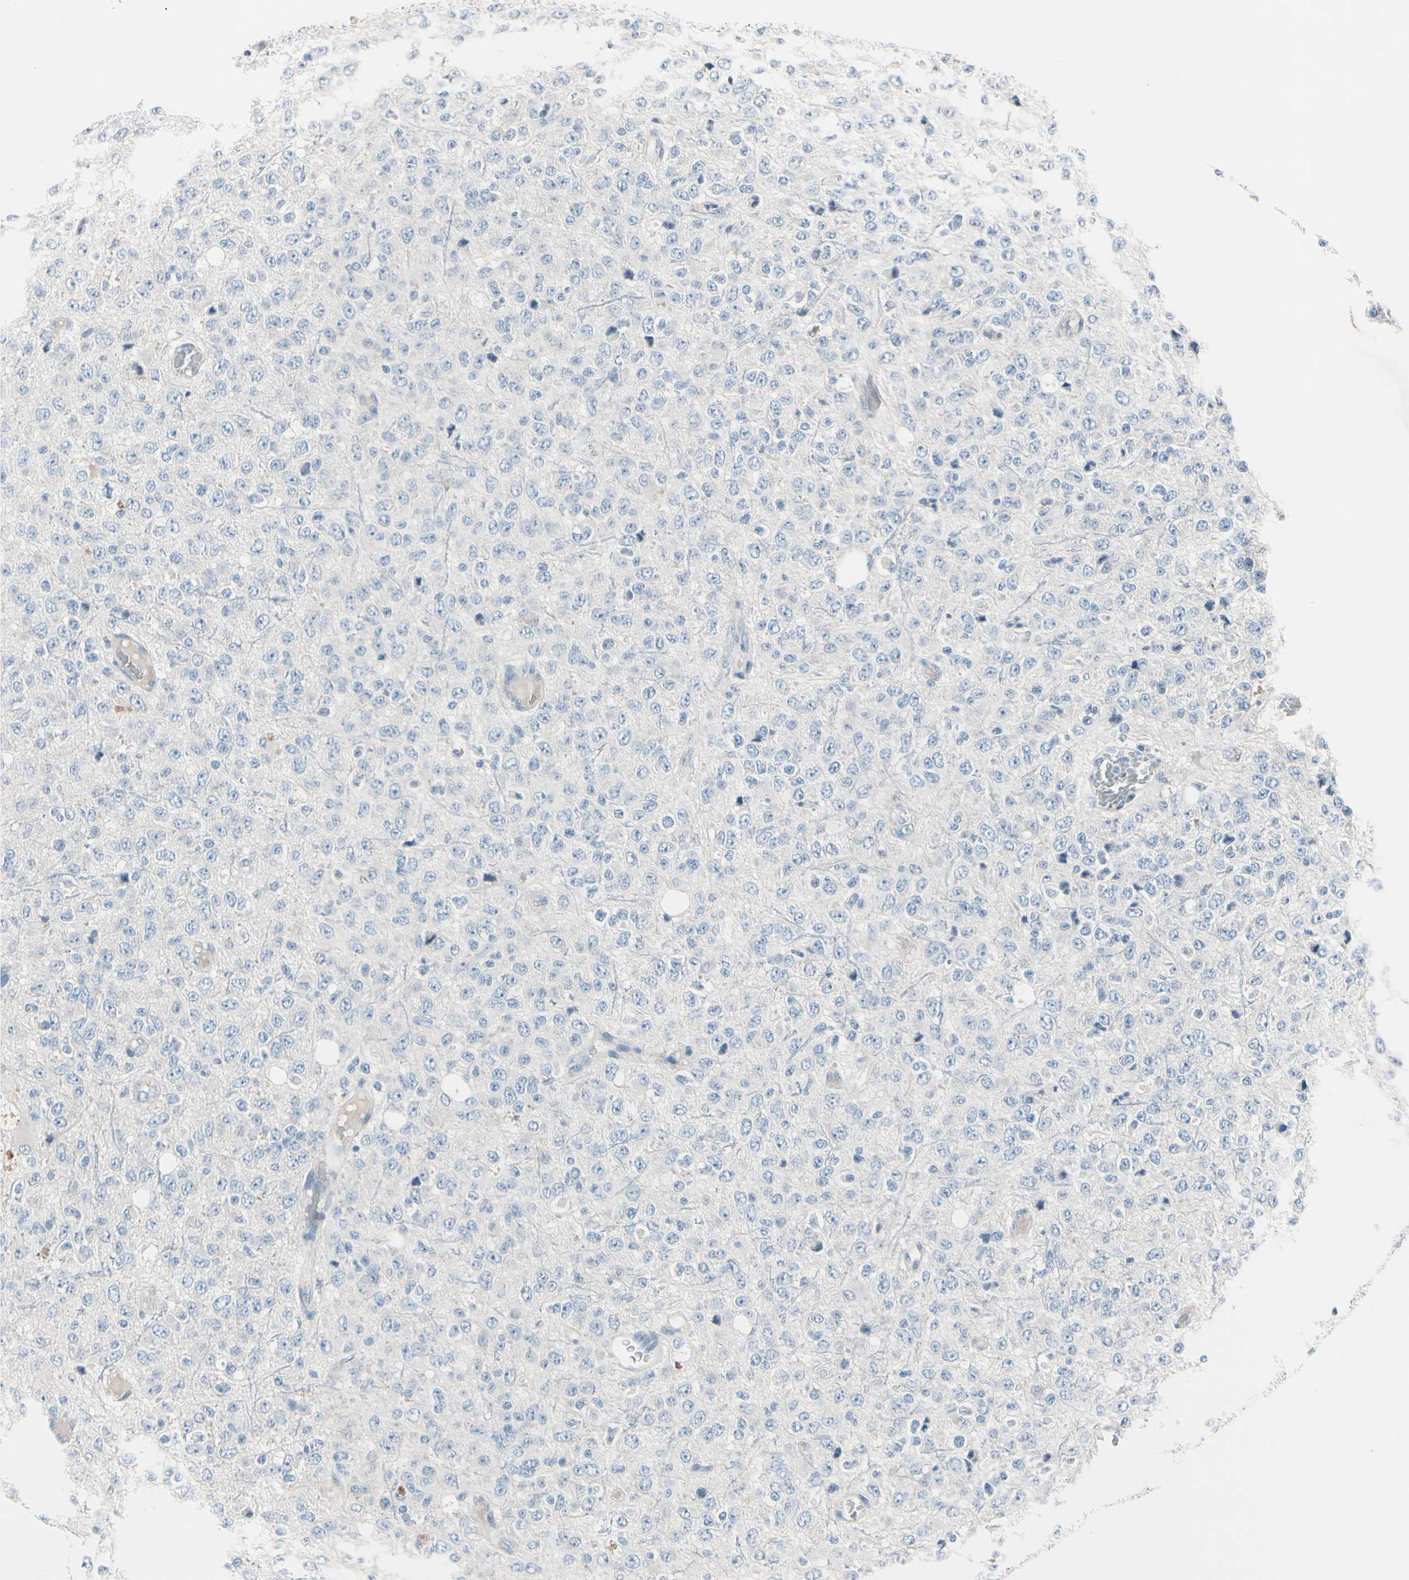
{"staining": {"intensity": "negative", "quantity": "none", "location": "none"}, "tissue": "glioma", "cell_type": "Tumor cells", "image_type": "cancer", "snomed": [{"axis": "morphology", "description": "Glioma, malignant, High grade"}, {"axis": "topography", "description": "pancreas cauda"}], "caption": "Immunohistochemistry image of neoplastic tissue: high-grade glioma (malignant) stained with DAB exhibits no significant protein staining in tumor cells. (Brightfield microscopy of DAB (3,3'-diaminobenzidine) immunohistochemistry at high magnification).", "gene": "PGR", "patient": {"sex": "male", "age": 60}}